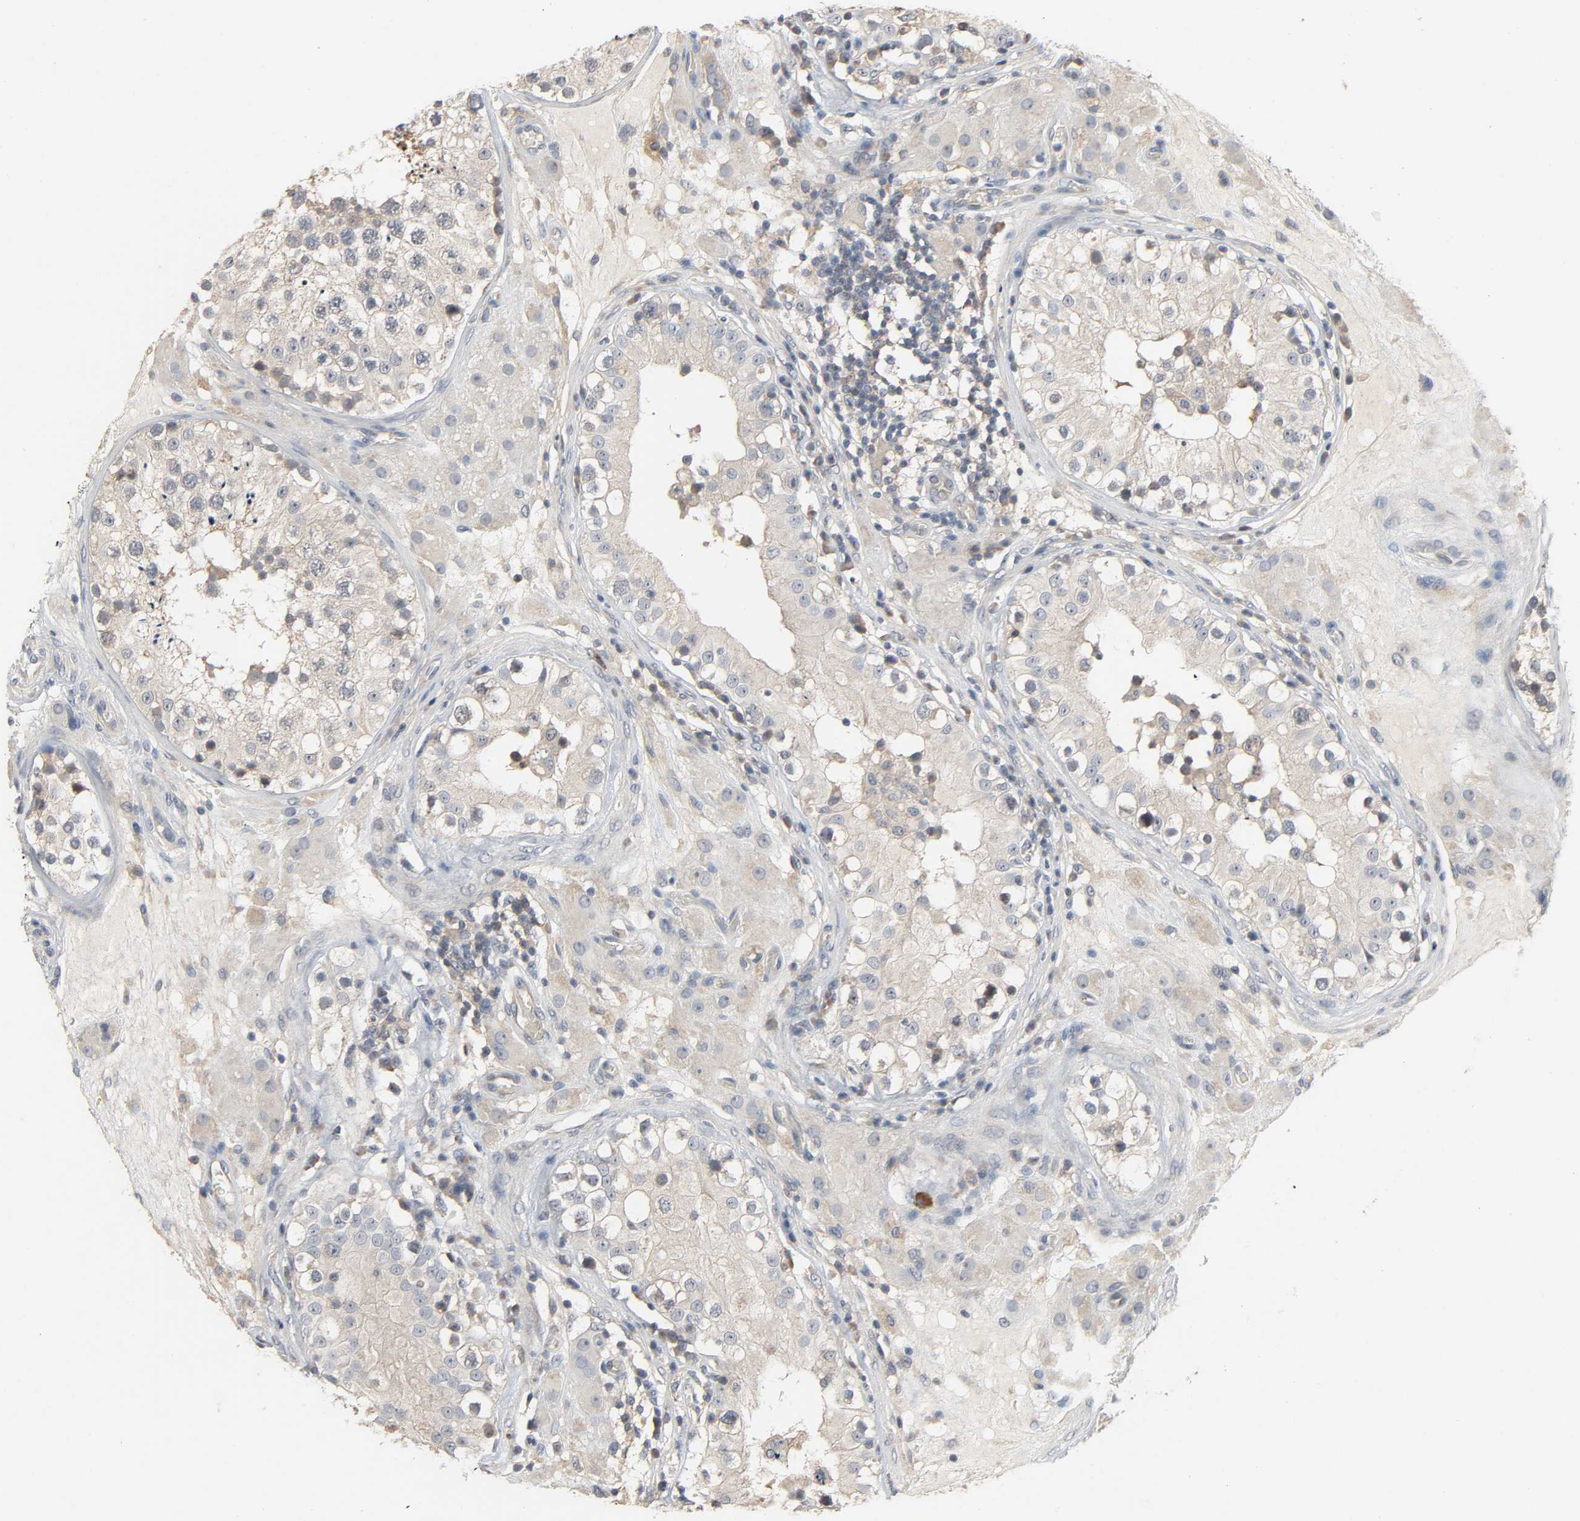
{"staining": {"intensity": "weak", "quantity": ">75%", "location": "cytoplasmic/membranous"}, "tissue": "testis", "cell_type": "Cells in seminiferous ducts", "image_type": "normal", "snomed": [{"axis": "morphology", "description": "Normal tissue, NOS"}, {"axis": "topography", "description": "Testis"}], "caption": "IHC of benign human testis shows low levels of weak cytoplasmic/membranous expression in approximately >75% of cells in seminiferous ducts. The staining was performed using DAB (3,3'-diaminobenzidine) to visualize the protein expression in brown, while the nuclei were stained in blue with hematoxylin (Magnification: 20x).", "gene": "CD4", "patient": {"sex": "male", "age": 26}}